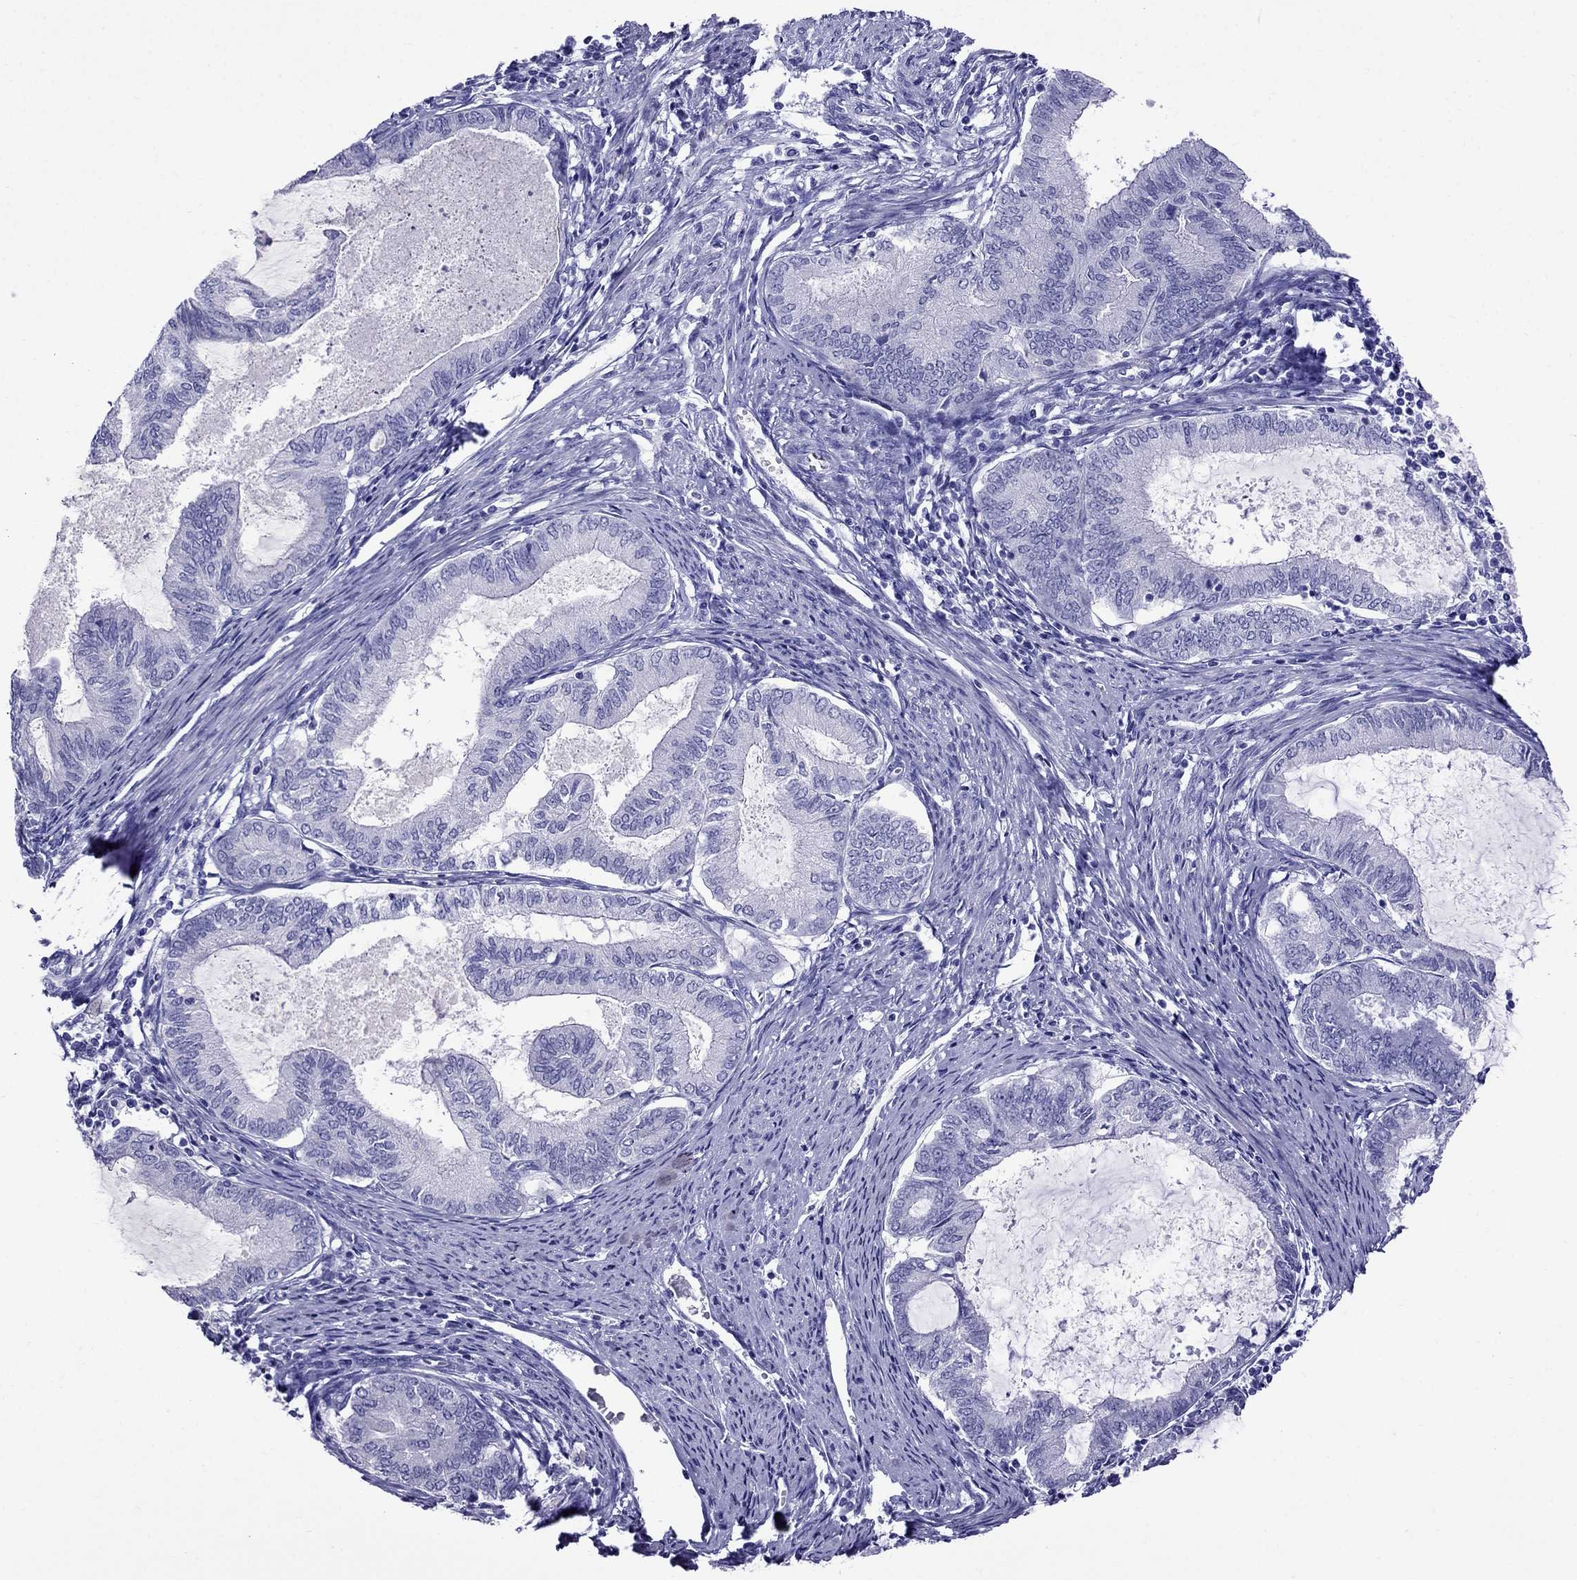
{"staining": {"intensity": "negative", "quantity": "none", "location": "none"}, "tissue": "endometrial cancer", "cell_type": "Tumor cells", "image_type": "cancer", "snomed": [{"axis": "morphology", "description": "Adenocarcinoma, NOS"}, {"axis": "topography", "description": "Endometrium"}], "caption": "High power microscopy histopathology image of an immunohistochemistry image of endometrial cancer, revealing no significant expression in tumor cells. Brightfield microscopy of immunohistochemistry (IHC) stained with DAB (3,3'-diaminobenzidine) (brown) and hematoxylin (blue), captured at high magnification.", "gene": "CRYBA1", "patient": {"sex": "female", "age": 86}}